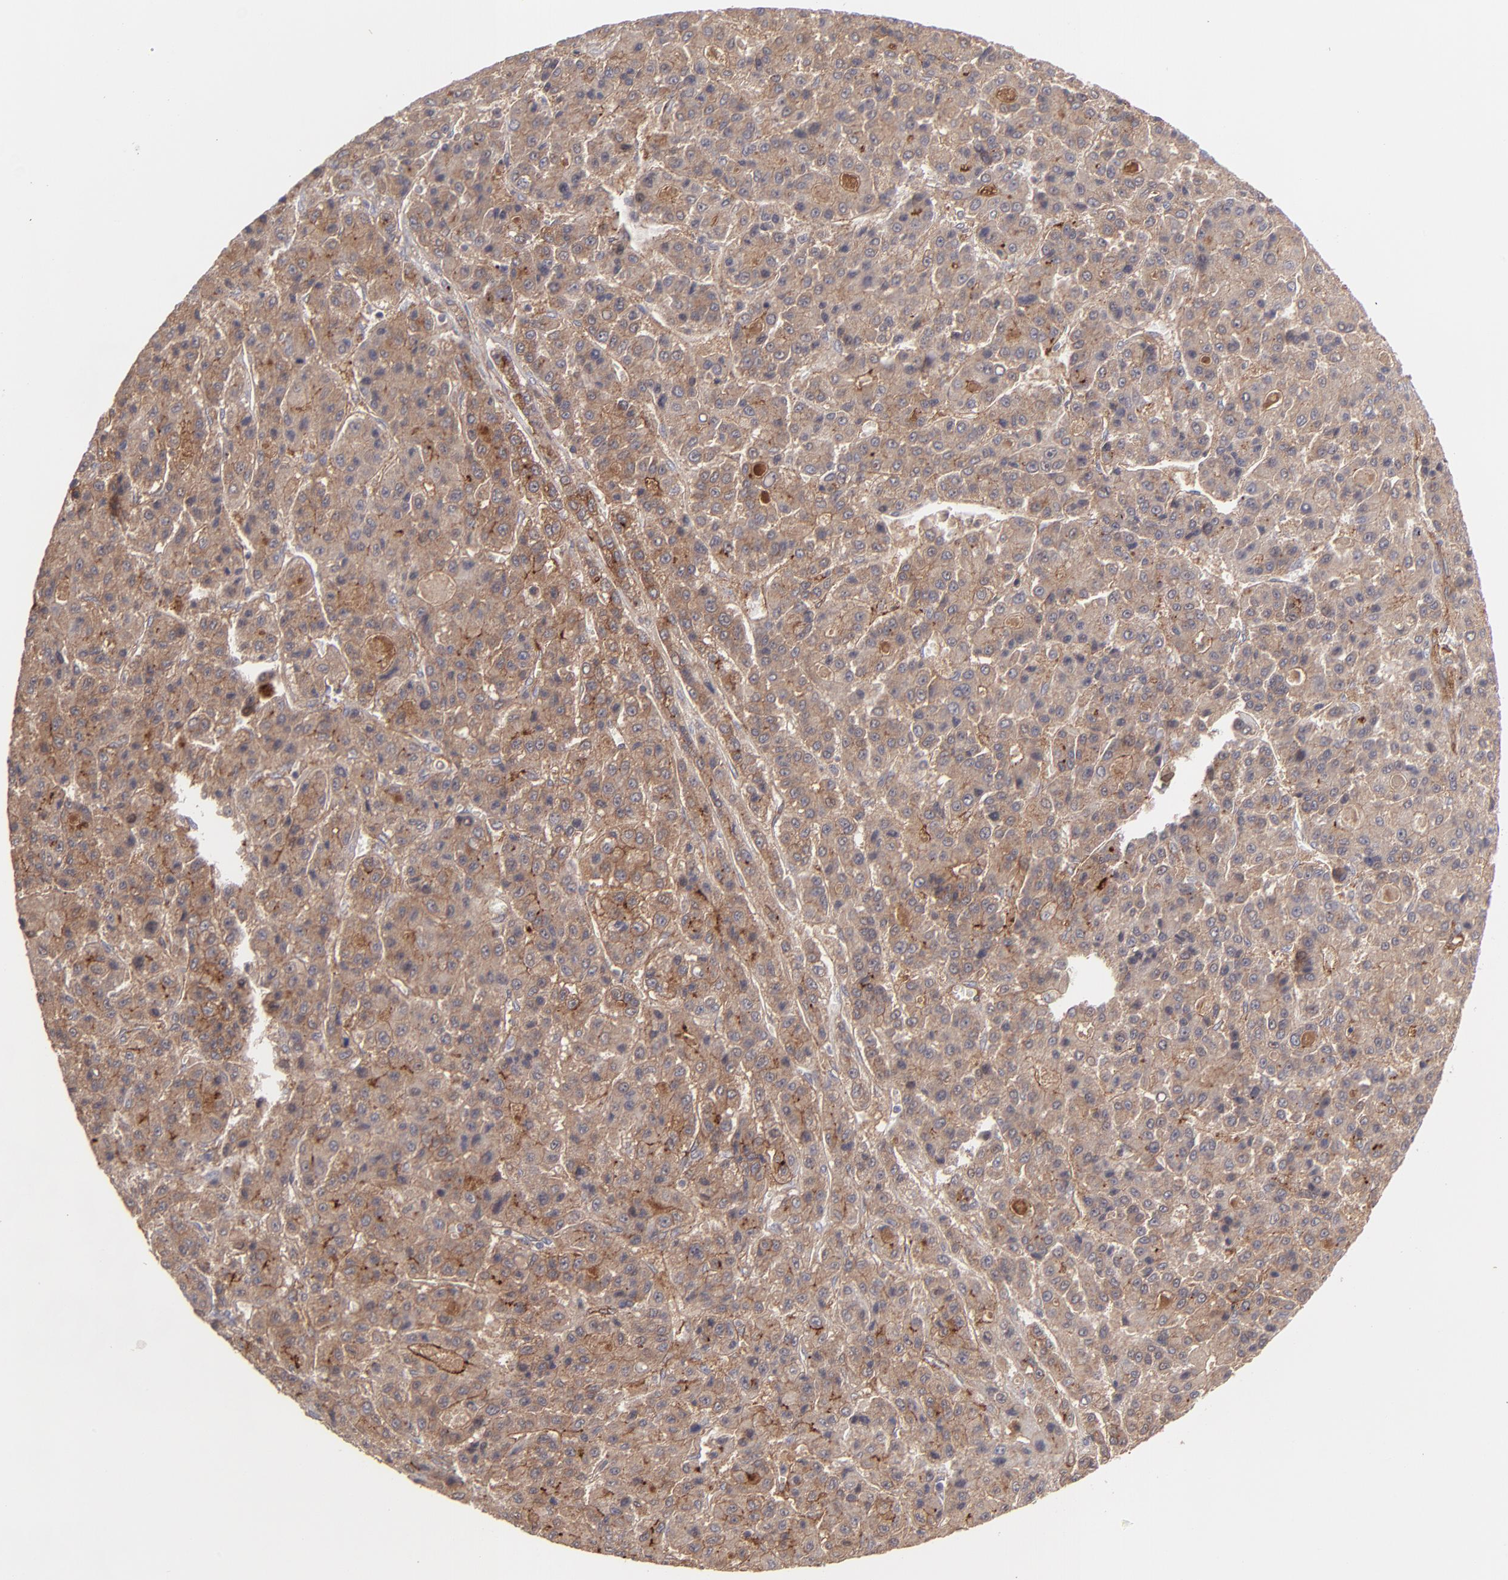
{"staining": {"intensity": "moderate", "quantity": ">75%", "location": "cytoplasmic/membranous"}, "tissue": "liver cancer", "cell_type": "Tumor cells", "image_type": "cancer", "snomed": [{"axis": "morphology", "description": "Carcinoma, Hepatocellular, NOS"}, {"axis": "topography", "description": "Liver"}], "caption": "Moderate cytoplasmic/membranous protein positivity is appreciated in approximately >75% of tumor cells in hepatocellular carcinoma (liver).", "gene": "ICAM1", "patient": {"sex": "male", "age": 70}}